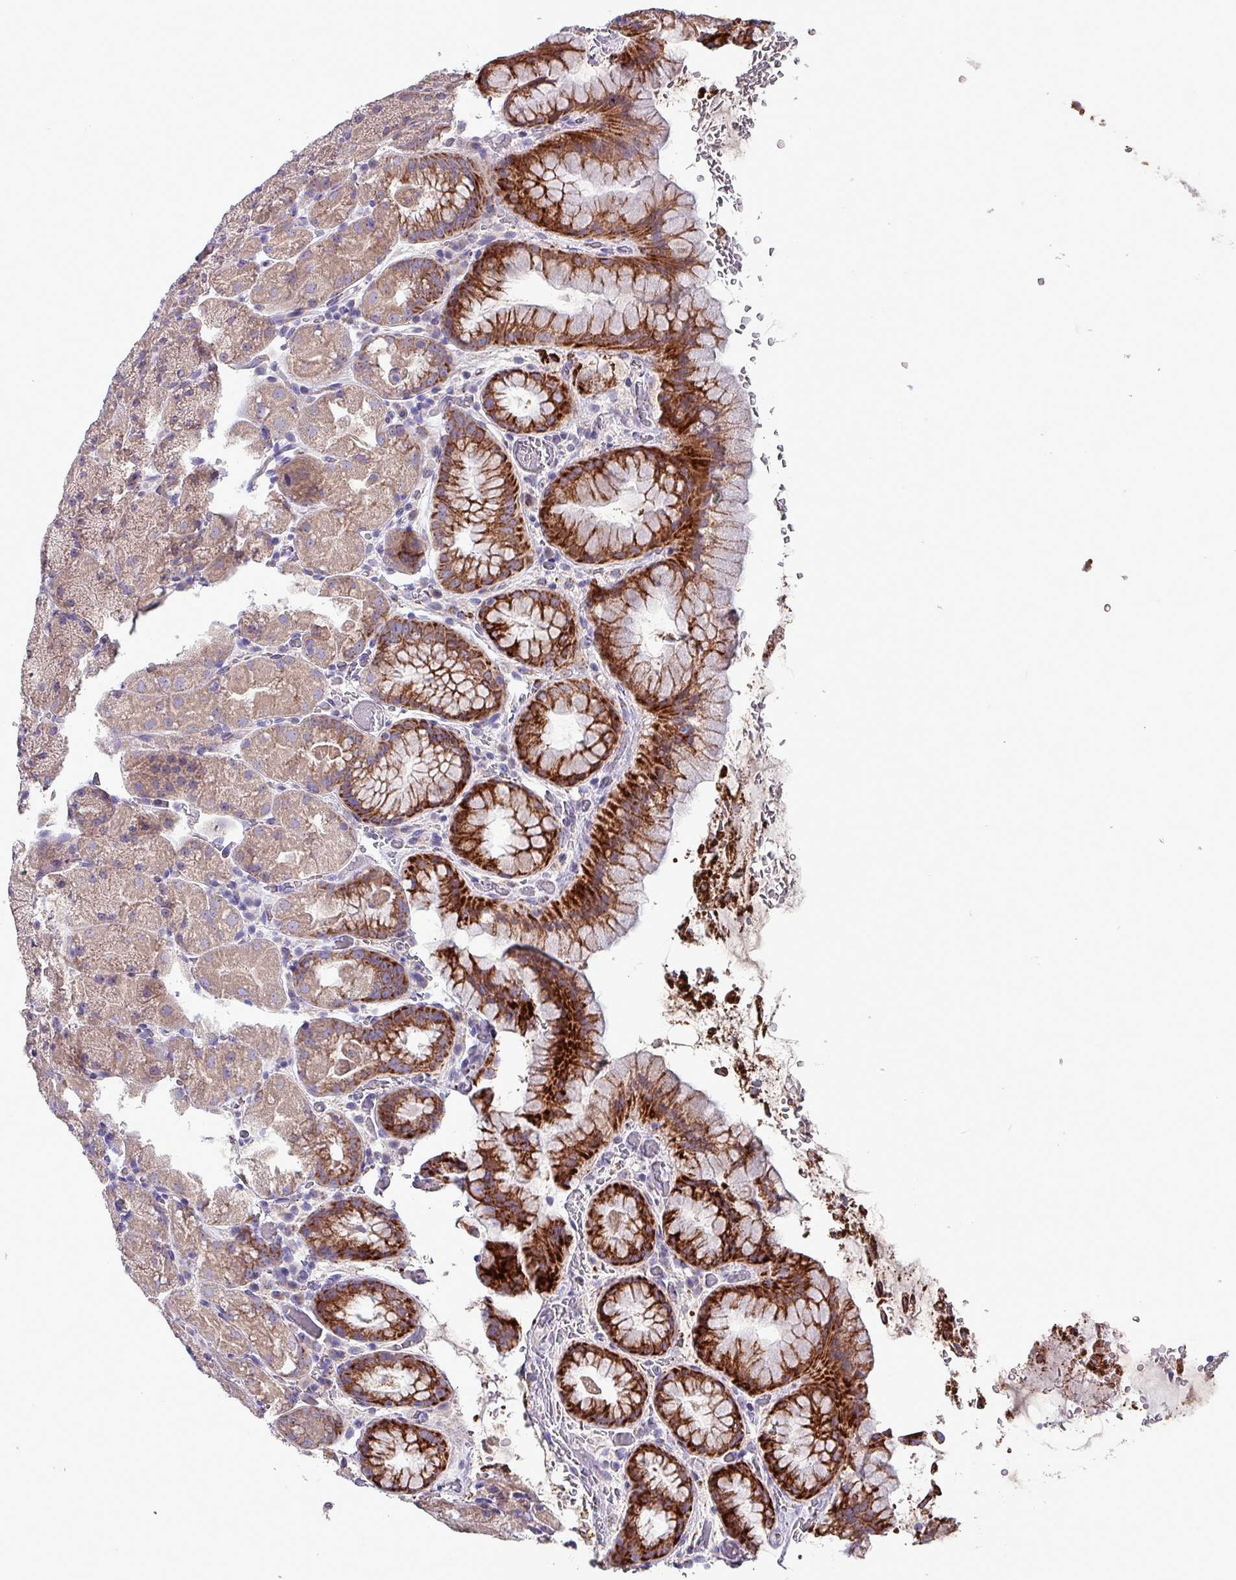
{"staining": {"intensity": "strong", "quantity": "25%-75%", "location": "cytoplasmic/membranous"}, "tissue": "stomach", "cell_type": "Glandular cells", "image_type": "normal", "snomed": [{"axis": "morphology", "description": "Normal tissue, NOS"}, {"axis": "topography", "description": "Stomach, upper"}, {"axis": "topography", "description": "Stomach, lower"}], "caption": "Immunohistochemical staining of benign human stomach reveals strong cytoplasmic/membranous protein positivity in about 25%-75% of glandular cells.", "gene": "HSD3B7", "patient": {"sex": "male", "age": 67}}